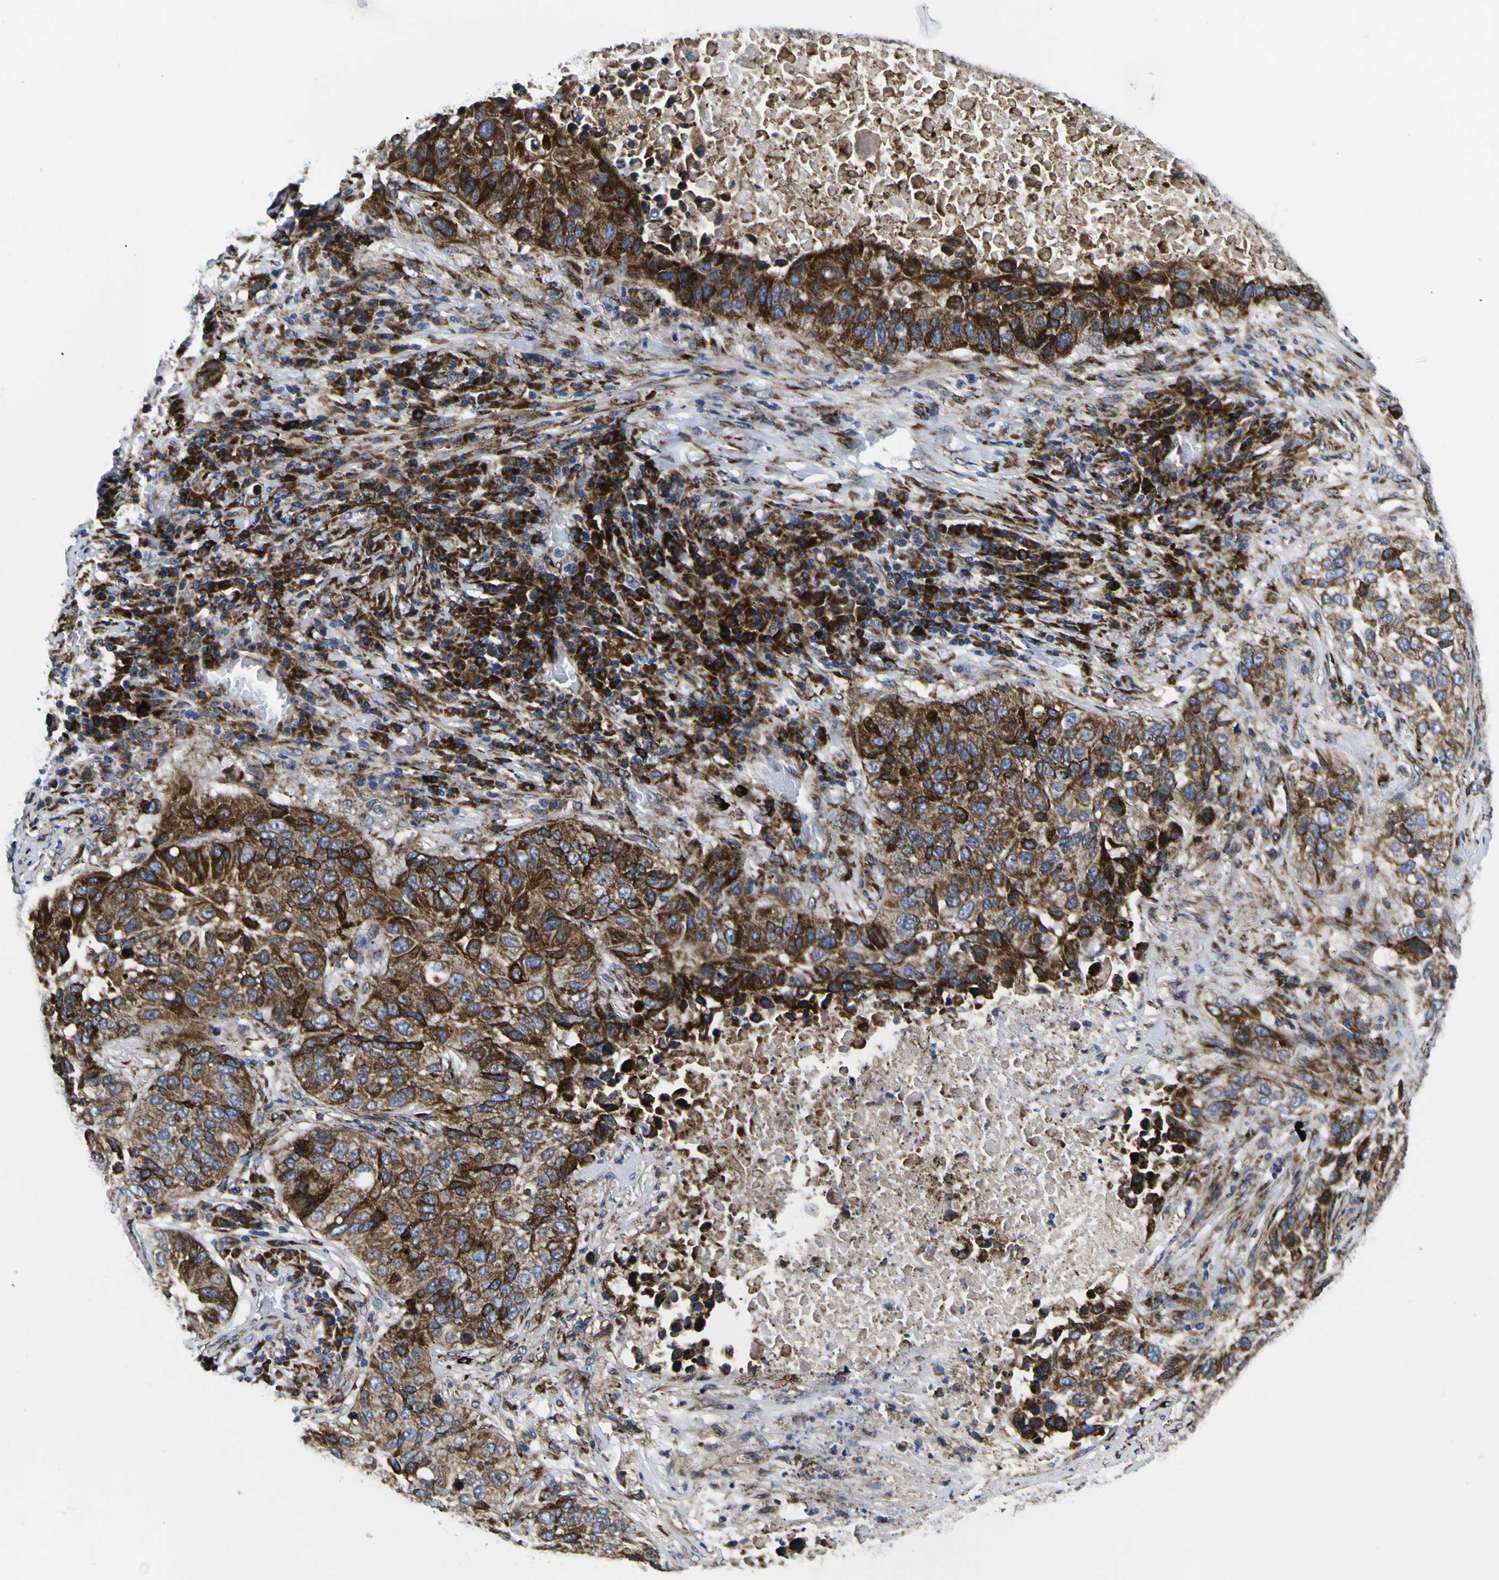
{"staining": {"intensity": "strong", "quantity": ">75%", "location": "cytoplasmic/membranous"}, "tissue": "lung cancer", "cell_type": "Tumor cells", "image_type": "cancer", "snomed": [{"axis": "morphology", "description": "Squamous cell carcinoma, NOS"}, {"axis": "topography", "description": "Lung"}], "caption": "The photomicrograph exhibits a brown stain indicating the presence of a protein in the cytoplasmic/membranous of tumor cells in lung cancer.", "gene": "SCD", "patient": {"sex": "male", "age": 57}}